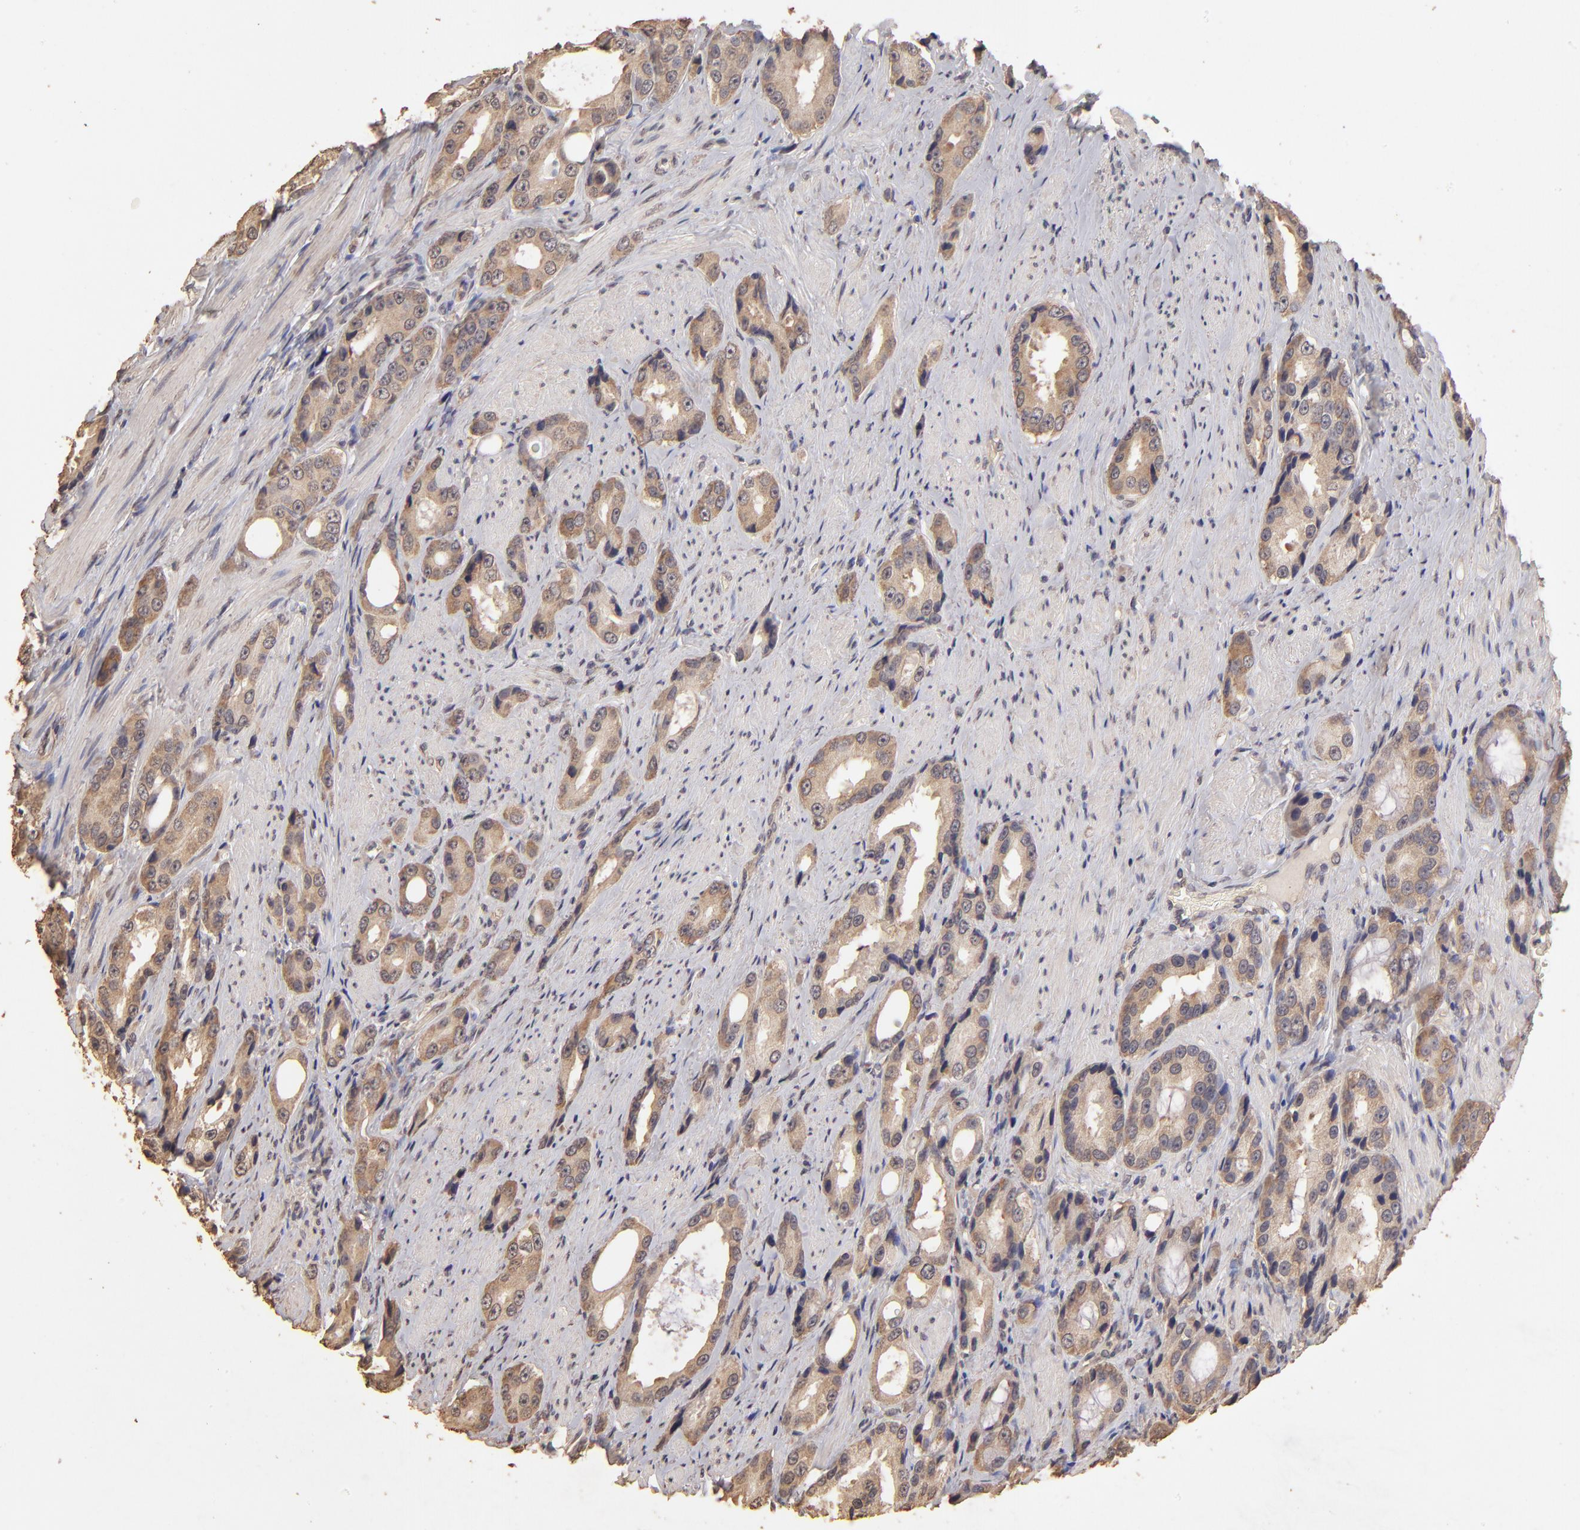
{"staining": {"intensity": "moderate", "quantity": ">75%", "location": "cytoplasmic/membranous"}, "tissue": "prostate cancer", "cell_type": "Tumor cells", "image_type": "cancer", "snomed": [{"axis": "morphology", "description": "Adenocarcinoma, Medium grade"}, {"axis": "topography", "description": "Prostate"}], "caption": "Protein expression analysis of human medium-grade adenocarcinoma (prostate) reveals moderate cytoplasmic/membranous expression in about >75% of tumor cells. (brown staining indicates protein expression, while blue staining denotes nuclei).", "gene": "OPHN1", "patient": {"sex": "male", "age": 60}}